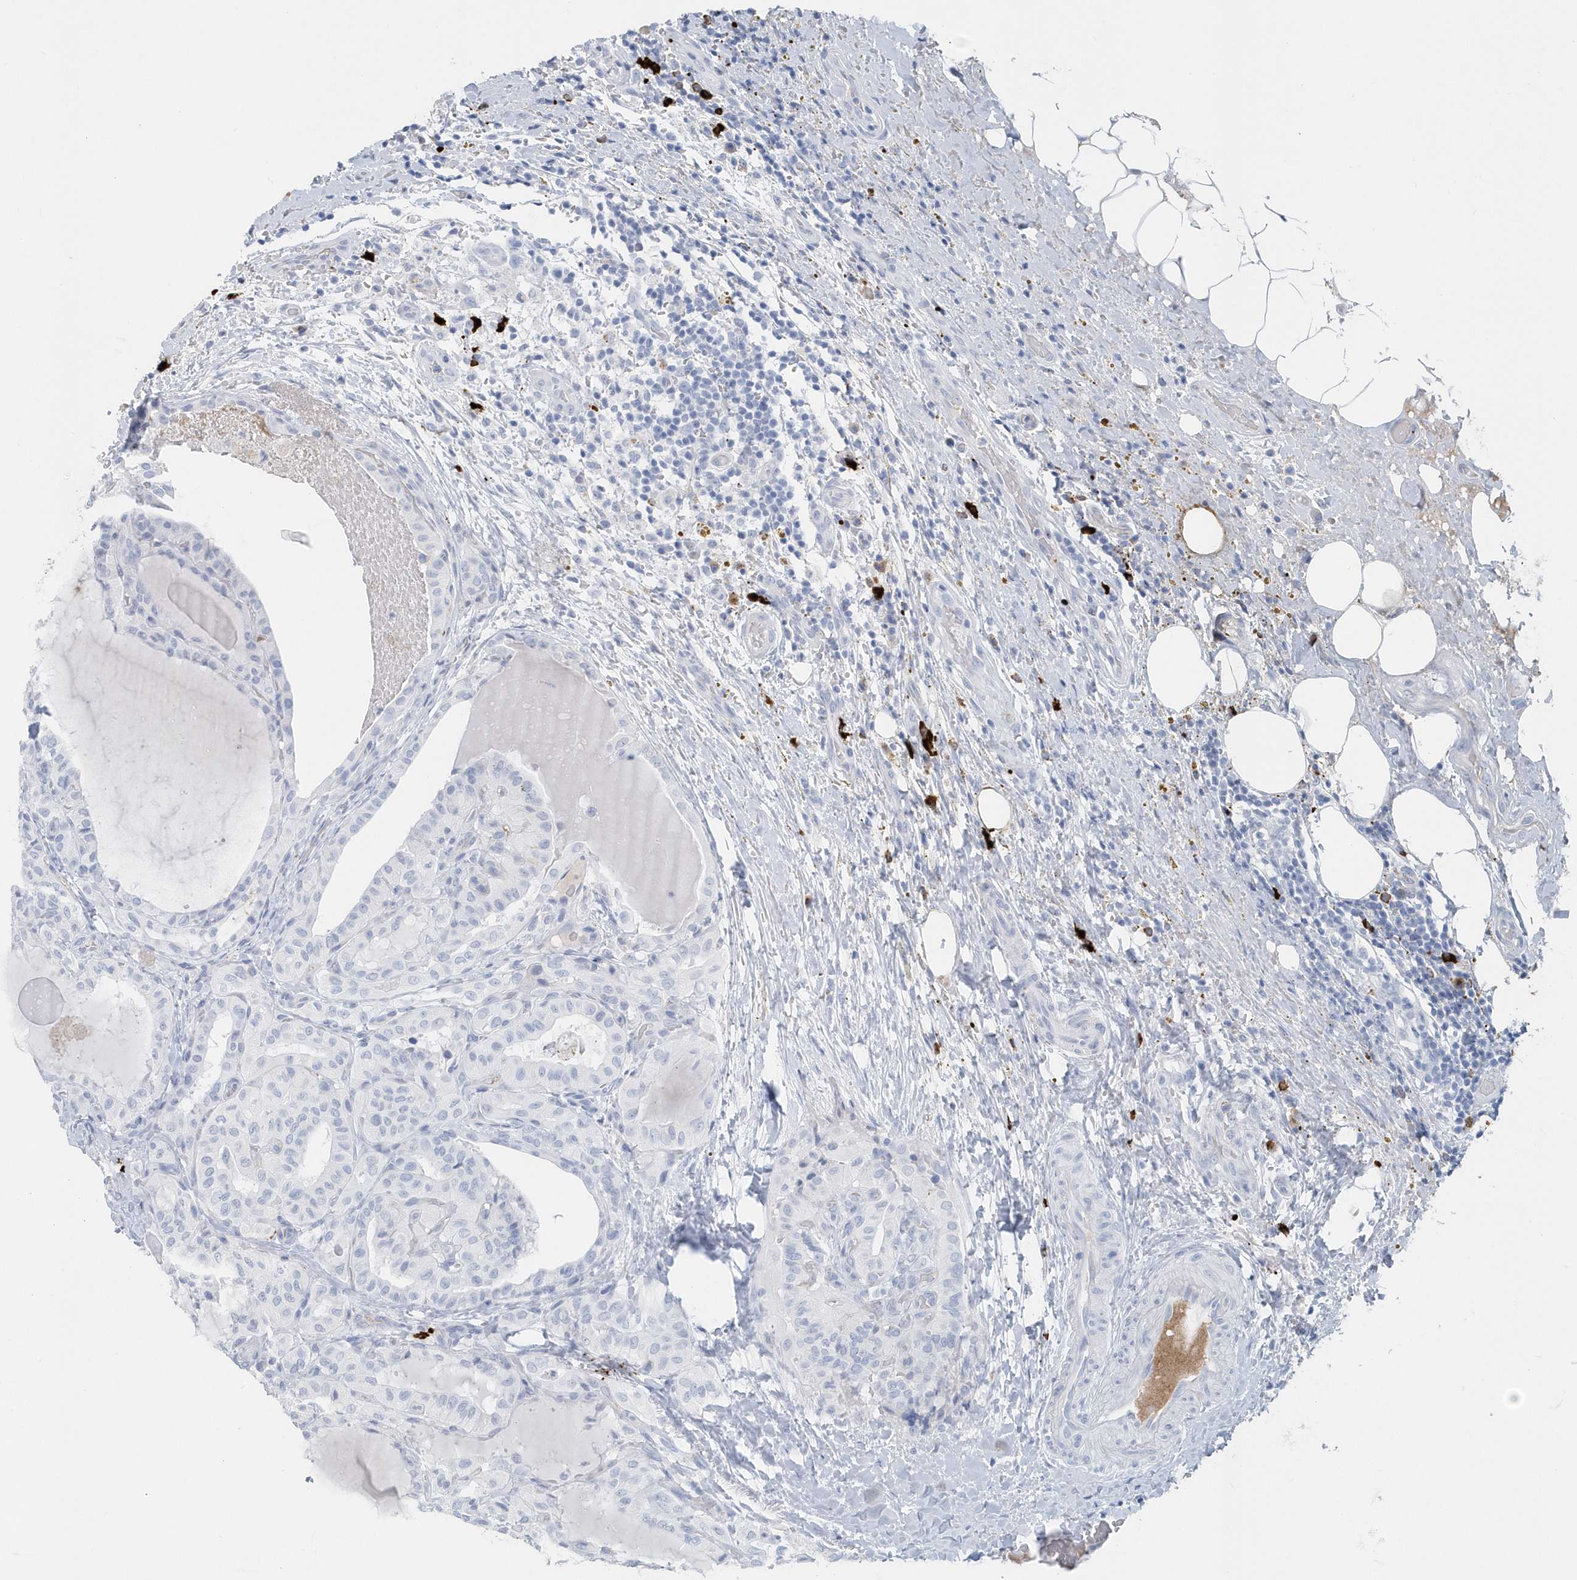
{"staining": {"intensity": "negative", "quantity": "none", "location": "none"}, "tissue": "thyroid cancer", "cell_type": "Tumor cells", "image_type": "cancer", "snomed": [{"axis": "morphology", "description": "Papillary adenocarcinoma, NOS"}, {"axis": "topography", "description": "Thyroid gland"}], "caption": "Micrograph shows no significant protein positivity in tumor cells of thyroid papillary adenocarcinoma.", "gene": "JCHAIN", "patient": {"sex": "male", "age": 77}}